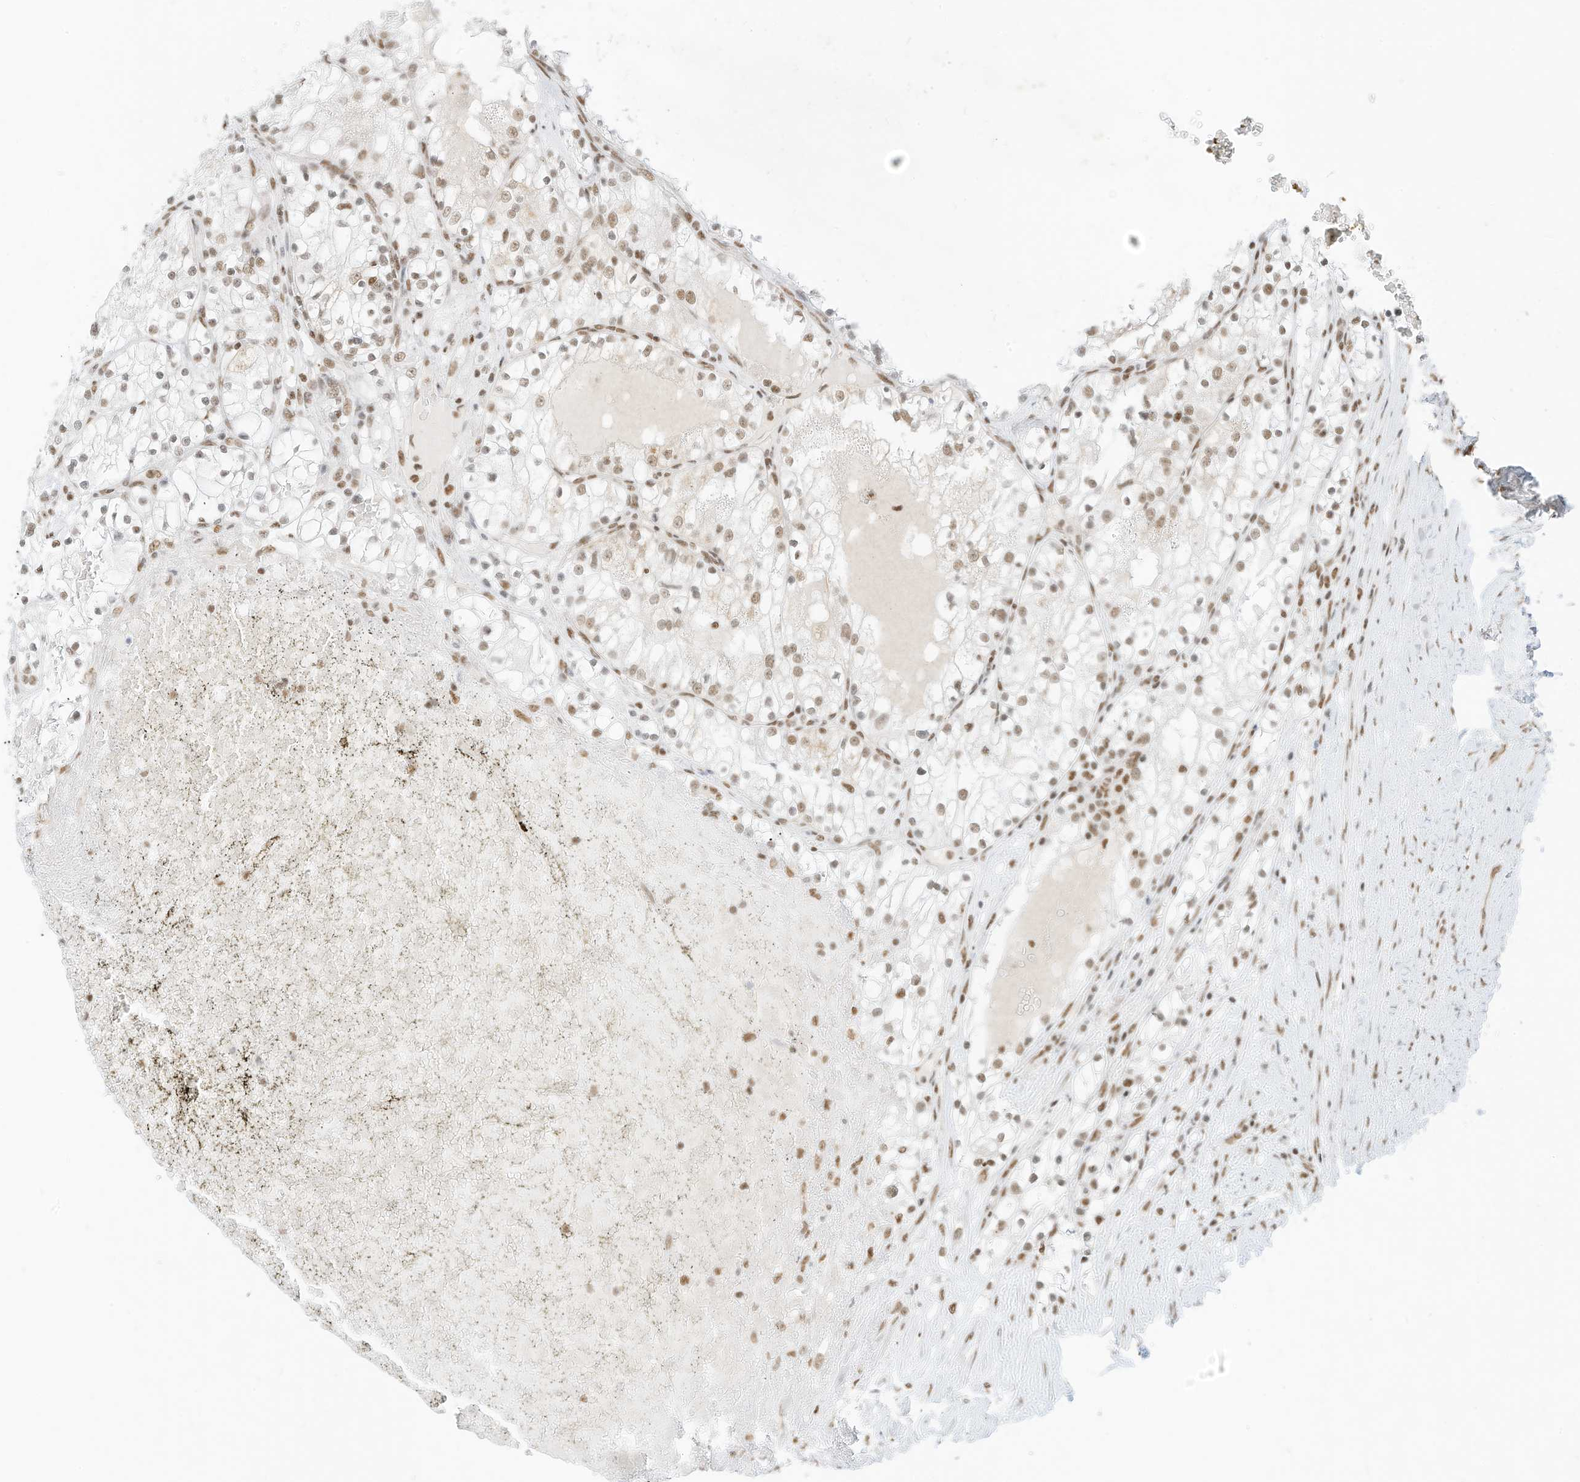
{"staining": {"intensity": "moderate", "quantity": ">75%", "location": "nuclear"}, "tissue": "renal cancer", "cell_type": "Tumor cells", "image_type": "cancer", "snomed": [{"axis": "morphology", "description": "Normal tissue, NOS"}, {"axis": "morphology", "description": "Adenocarcinoma, NOS"}, {"axis": "topography", "description": "Kidney"}], "caption": "Renal cancer (adenocarcinoma) tissue shows moderate nuclear expression in approximately >75% of tumor cells", "gene": "SMARCA2", "patient": {"sex": "male", "age": 68}}